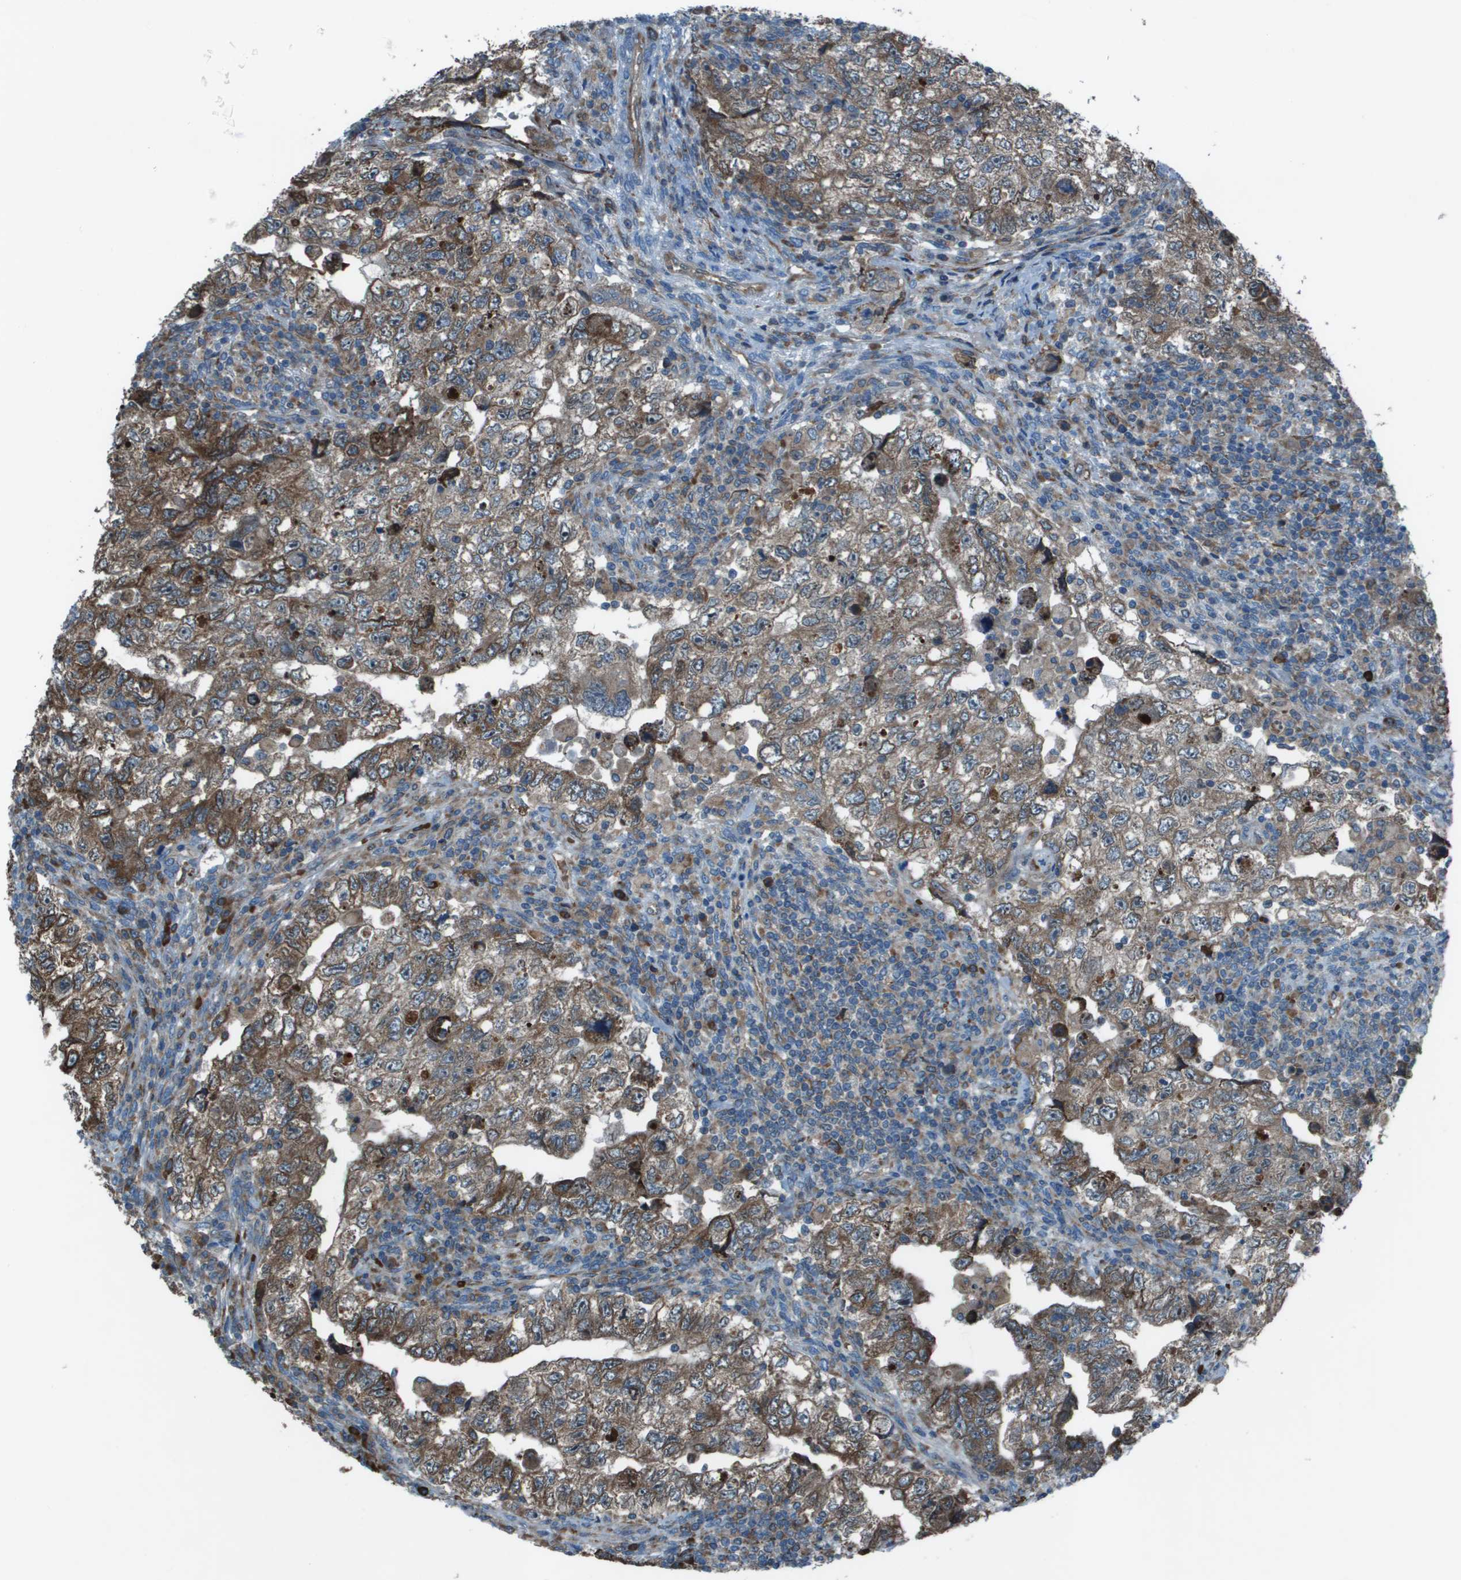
{"staining": {"intensity": "moderate", "quantity": "25%-75%", "location": "cytoplasmic/membranous"}, "tissue": "testis cancer", "cell_type": "Tumor cells", "image_type": "cancer", "snomed": [{"axis": "morphology", "description": "Carcinoma, Embryonal, NOS"}, {"axis": "topography", "description": "Testis"}], "caption": "A high-resolution photomicrograph shows IHC staining of testis embryonal carcinoma, which displays moderate cytoplasmic/membranous positivity in approximately 25%-75% of tumor cells.", "gene": "UTS2", "patient": {"sex": "male", "age": 36}}